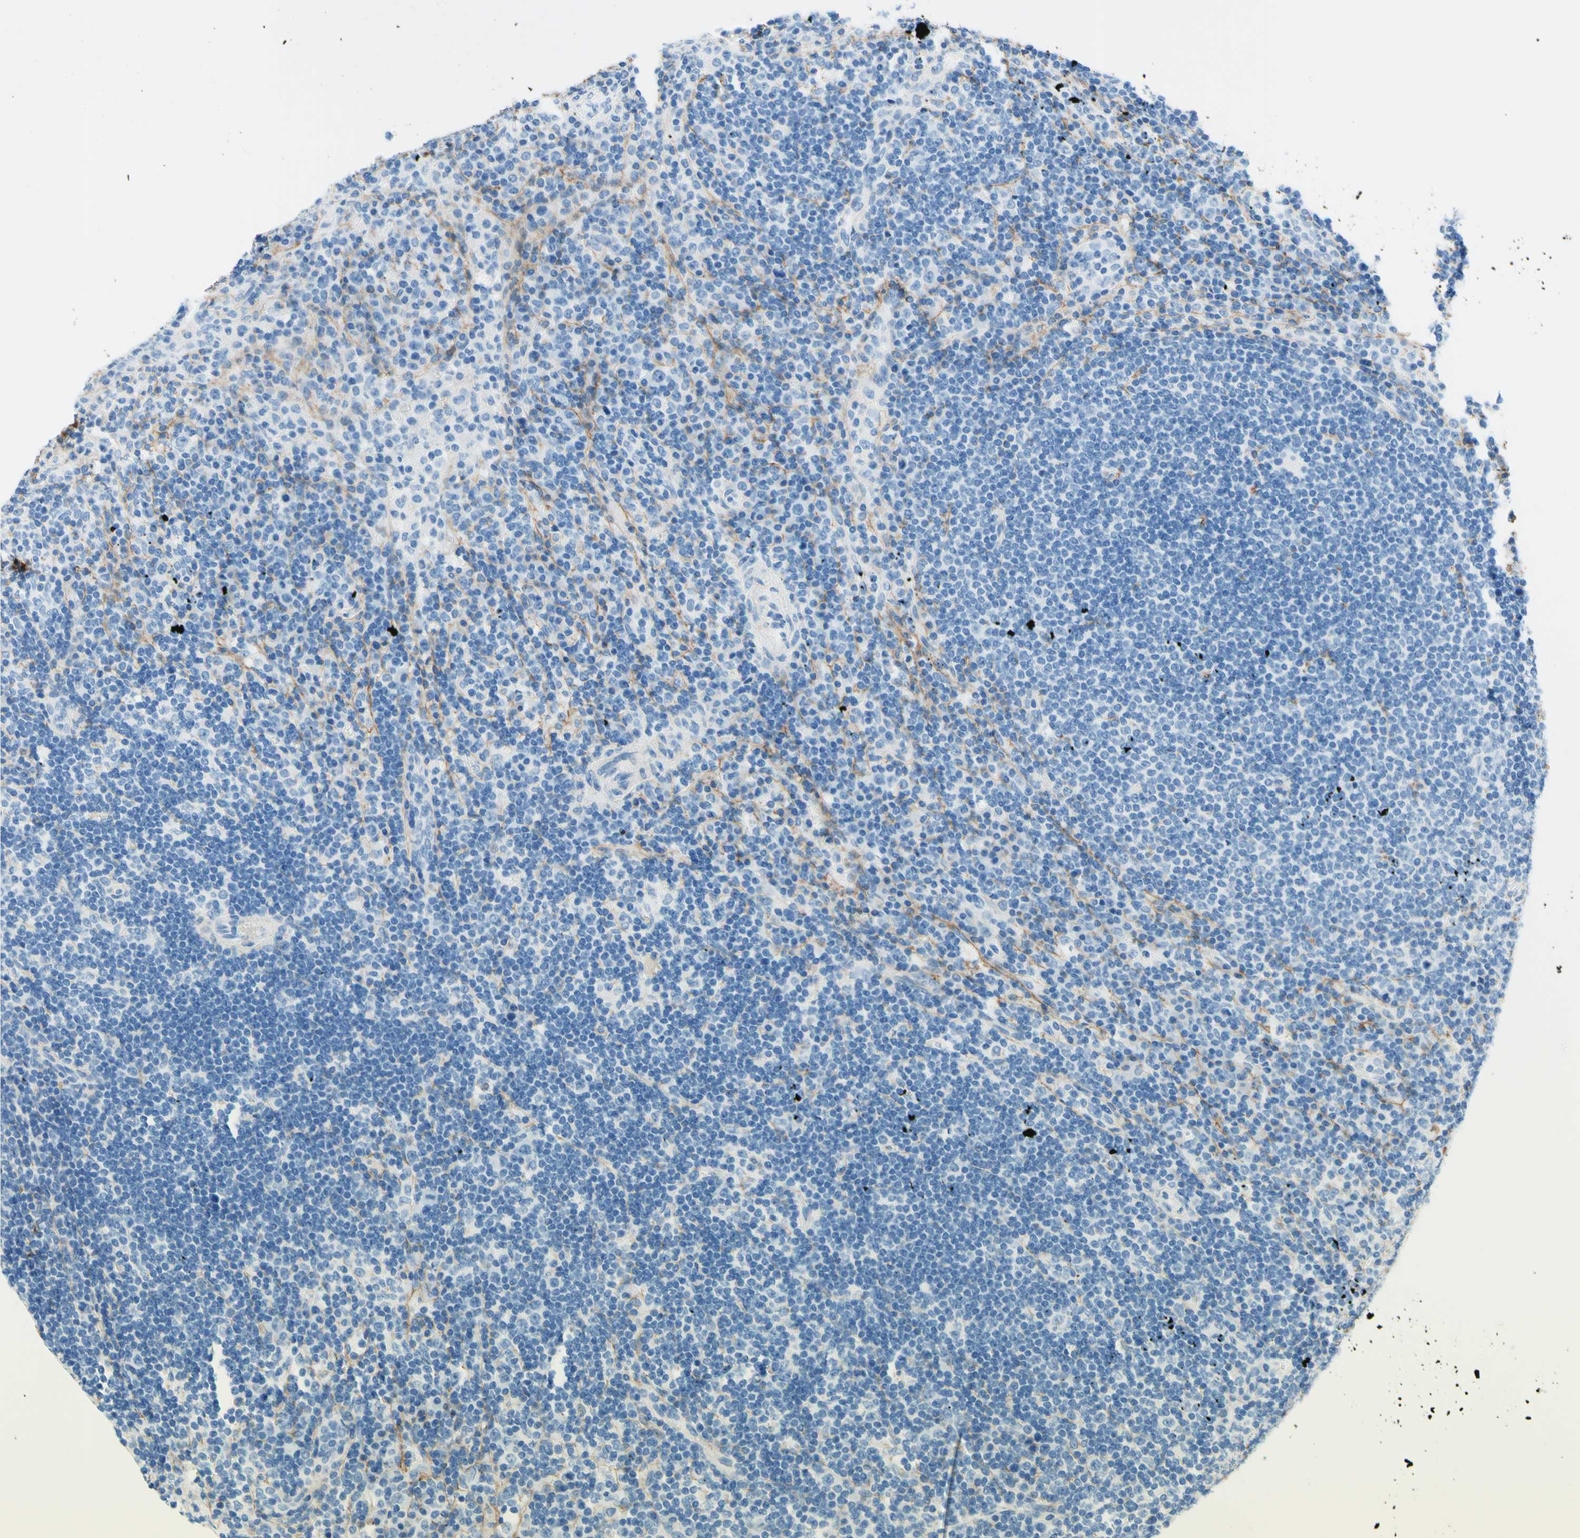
{"staining": {"intensity": "negative", "quantity": "none", "location": "none"}, "tissue": "lymph node", "cell_type": "Germinal center cells", "image_type": "normal", "snomed": [{"axis": "morphology", "description": "Normal tissue, NOS"}, {"axis": "topography", "description": "Lymph node"}], "caption": "Immunohistochemistry of unremarkable human lymph node displays no expression in germinal center cells. The staining is performed using DAB brown chromogen with nuclei counter-stained in using hematoxylin.", "gene": "MFAP5", "patient": {"sex": "female", "age": 53}}